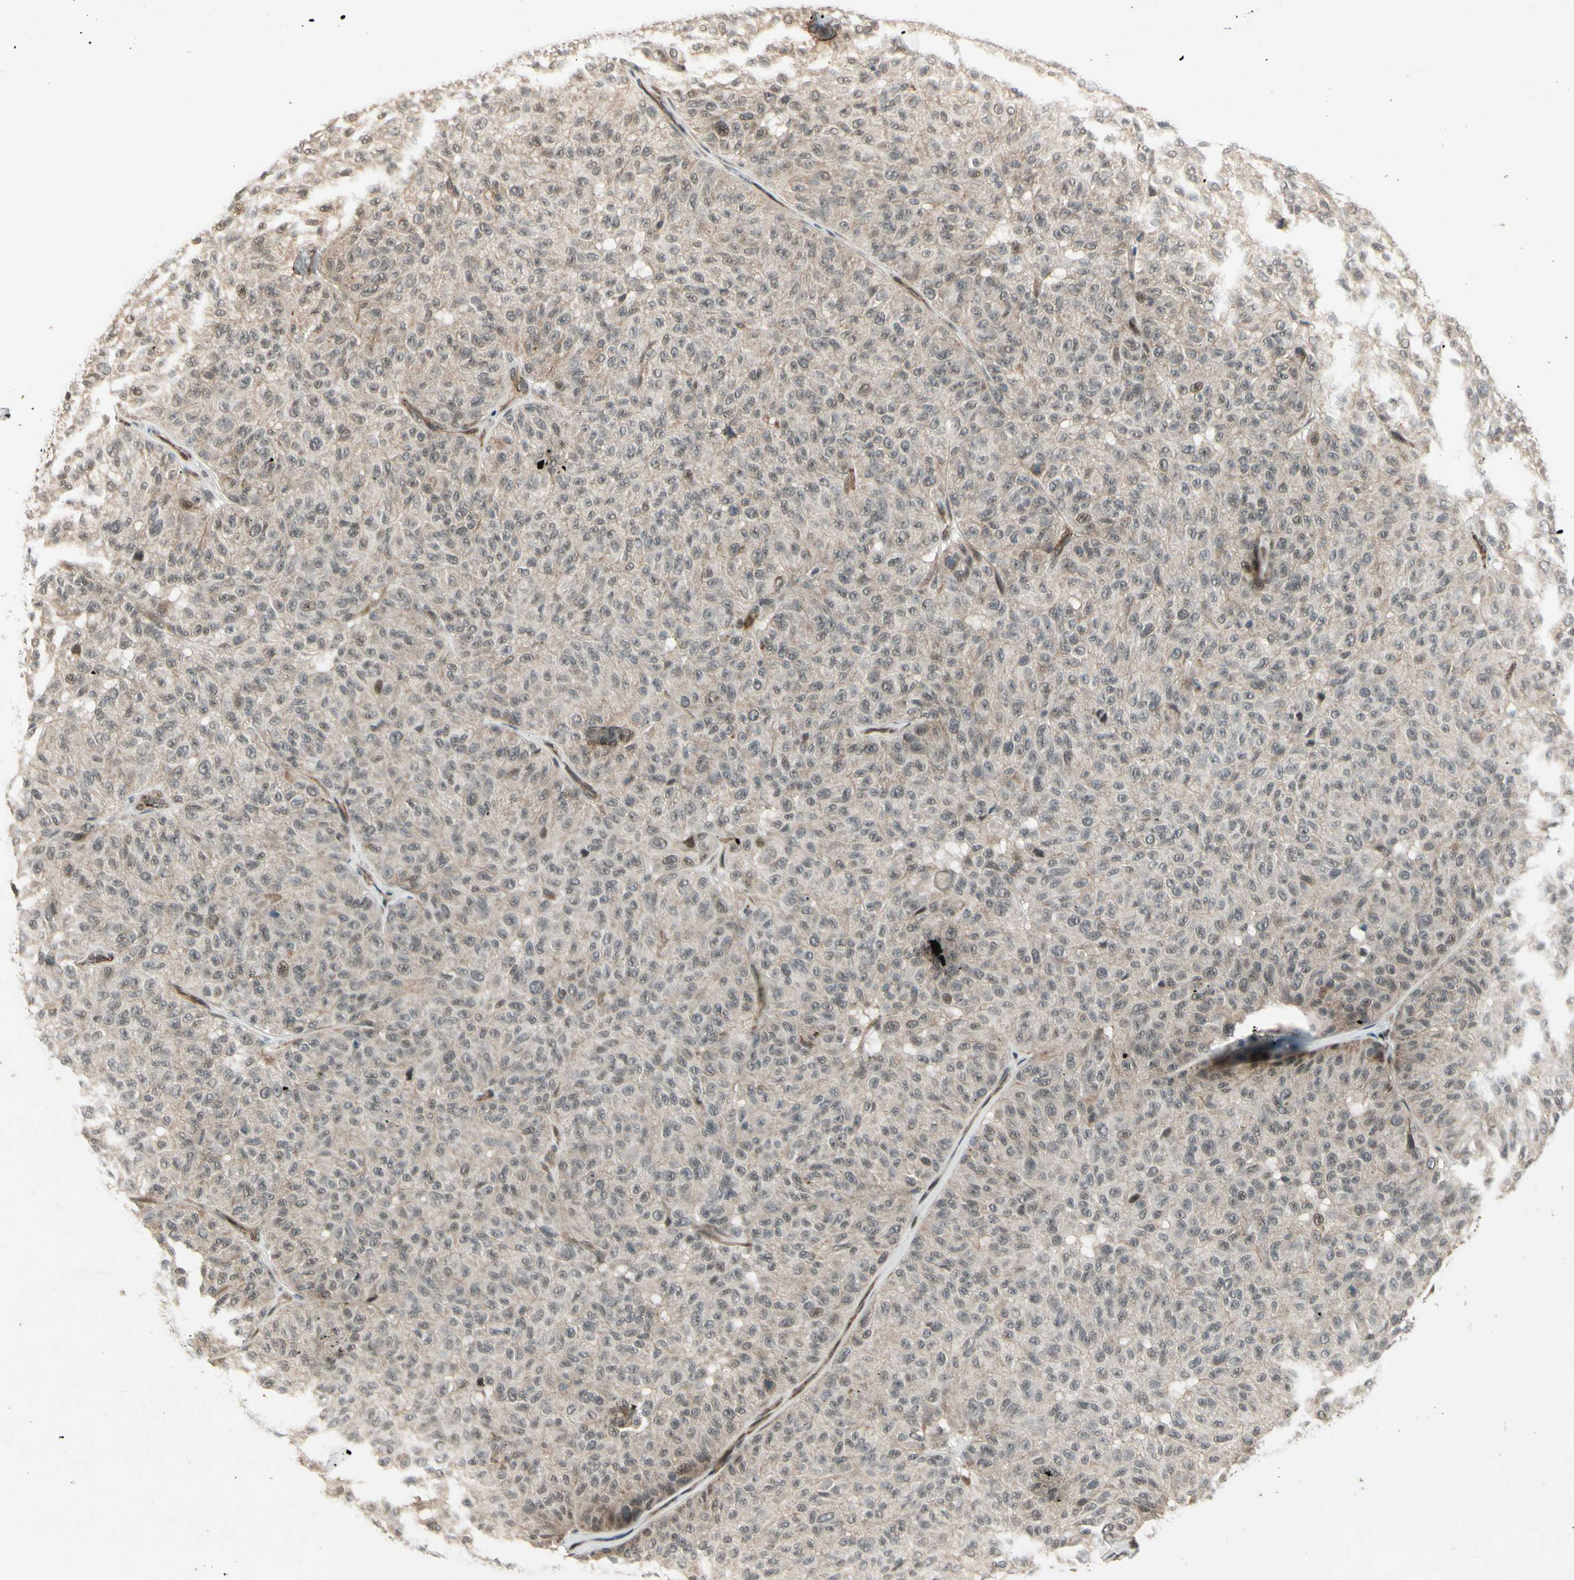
{"staining": {"intensity": "weak", "quantity": "<25%", "location": "cytoplasmic/membranous,nuclear"}, "tissue": "melanoma", "cell_type": "Tumor cells", "image_type": "cancer", "snomed": [{"axis": "morphology", "description": "Malignant melanoma, NOS"}, {"axis": "topography", "description": "Skin"}], "caption": "The image reveals no significant expression in tumor cells of malignant melanoma.", "gene": "CDK11A", "patient": {"sex": "female", "age": 46}}